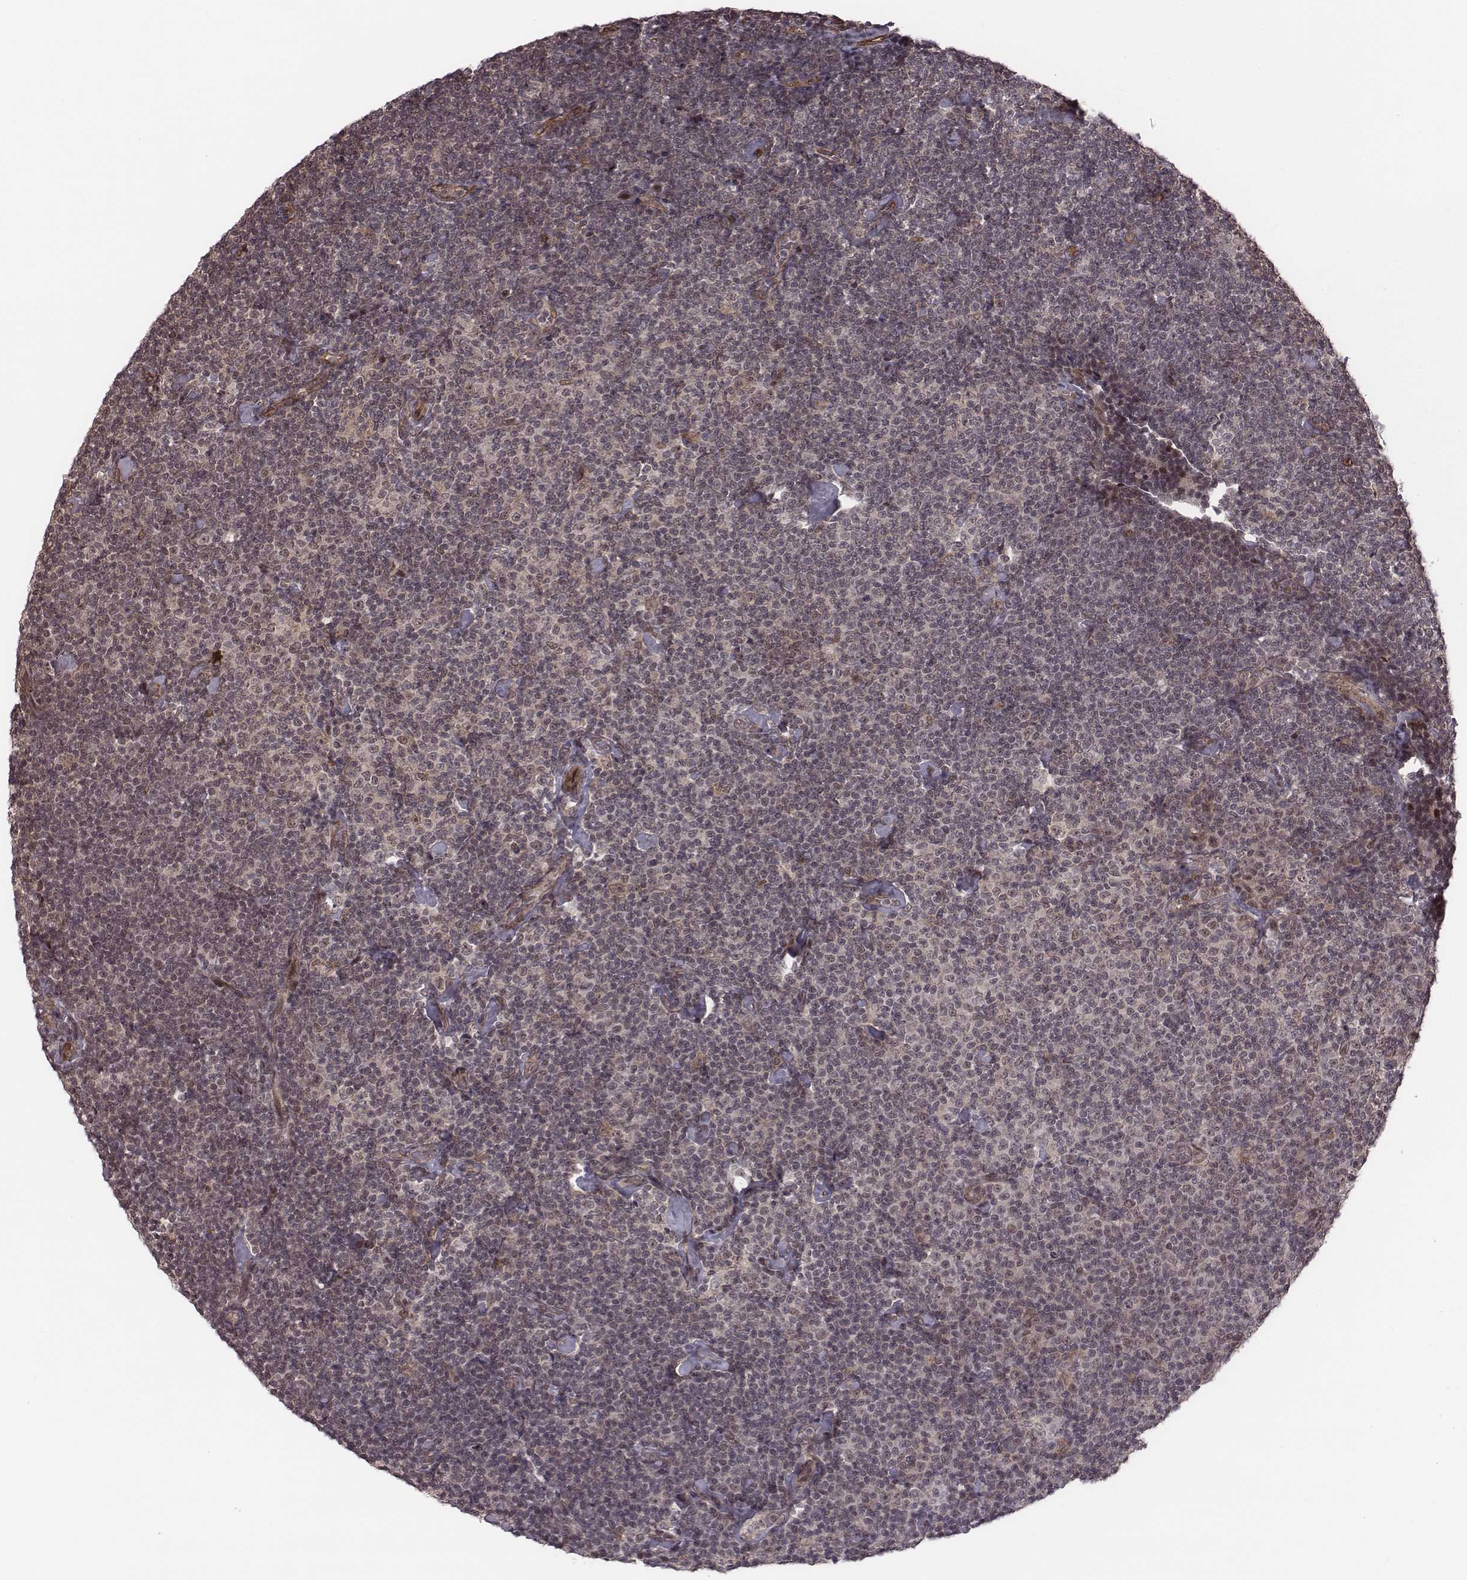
{"staining": {"intensity": "negative", "quantity": "none", "location": "none"}, "tissue": "lymphoma", "cell_type": "Tumor cells", "image_type": "cancer", "snomed": [{"axis": "morphology", "description": "Malignant lymphoma, non-Hodgkin's type, Low grade"}, {"axis": "topography", "description": "Lymph node"}], "caption": "High magnification brightfield microscopy of lymphoma stained with DAB (brown) and counterstained with hematoxylin (blue): tumor cells show no significant positivity. (Stains: DAB (3,3'-diaminobenzidine) IHC with hematoxylin counter stain, Microscopy: brightfield microscopy at high magnification).", "gene": "RPL3", "patient": {"sex": "male", "age": 81}}